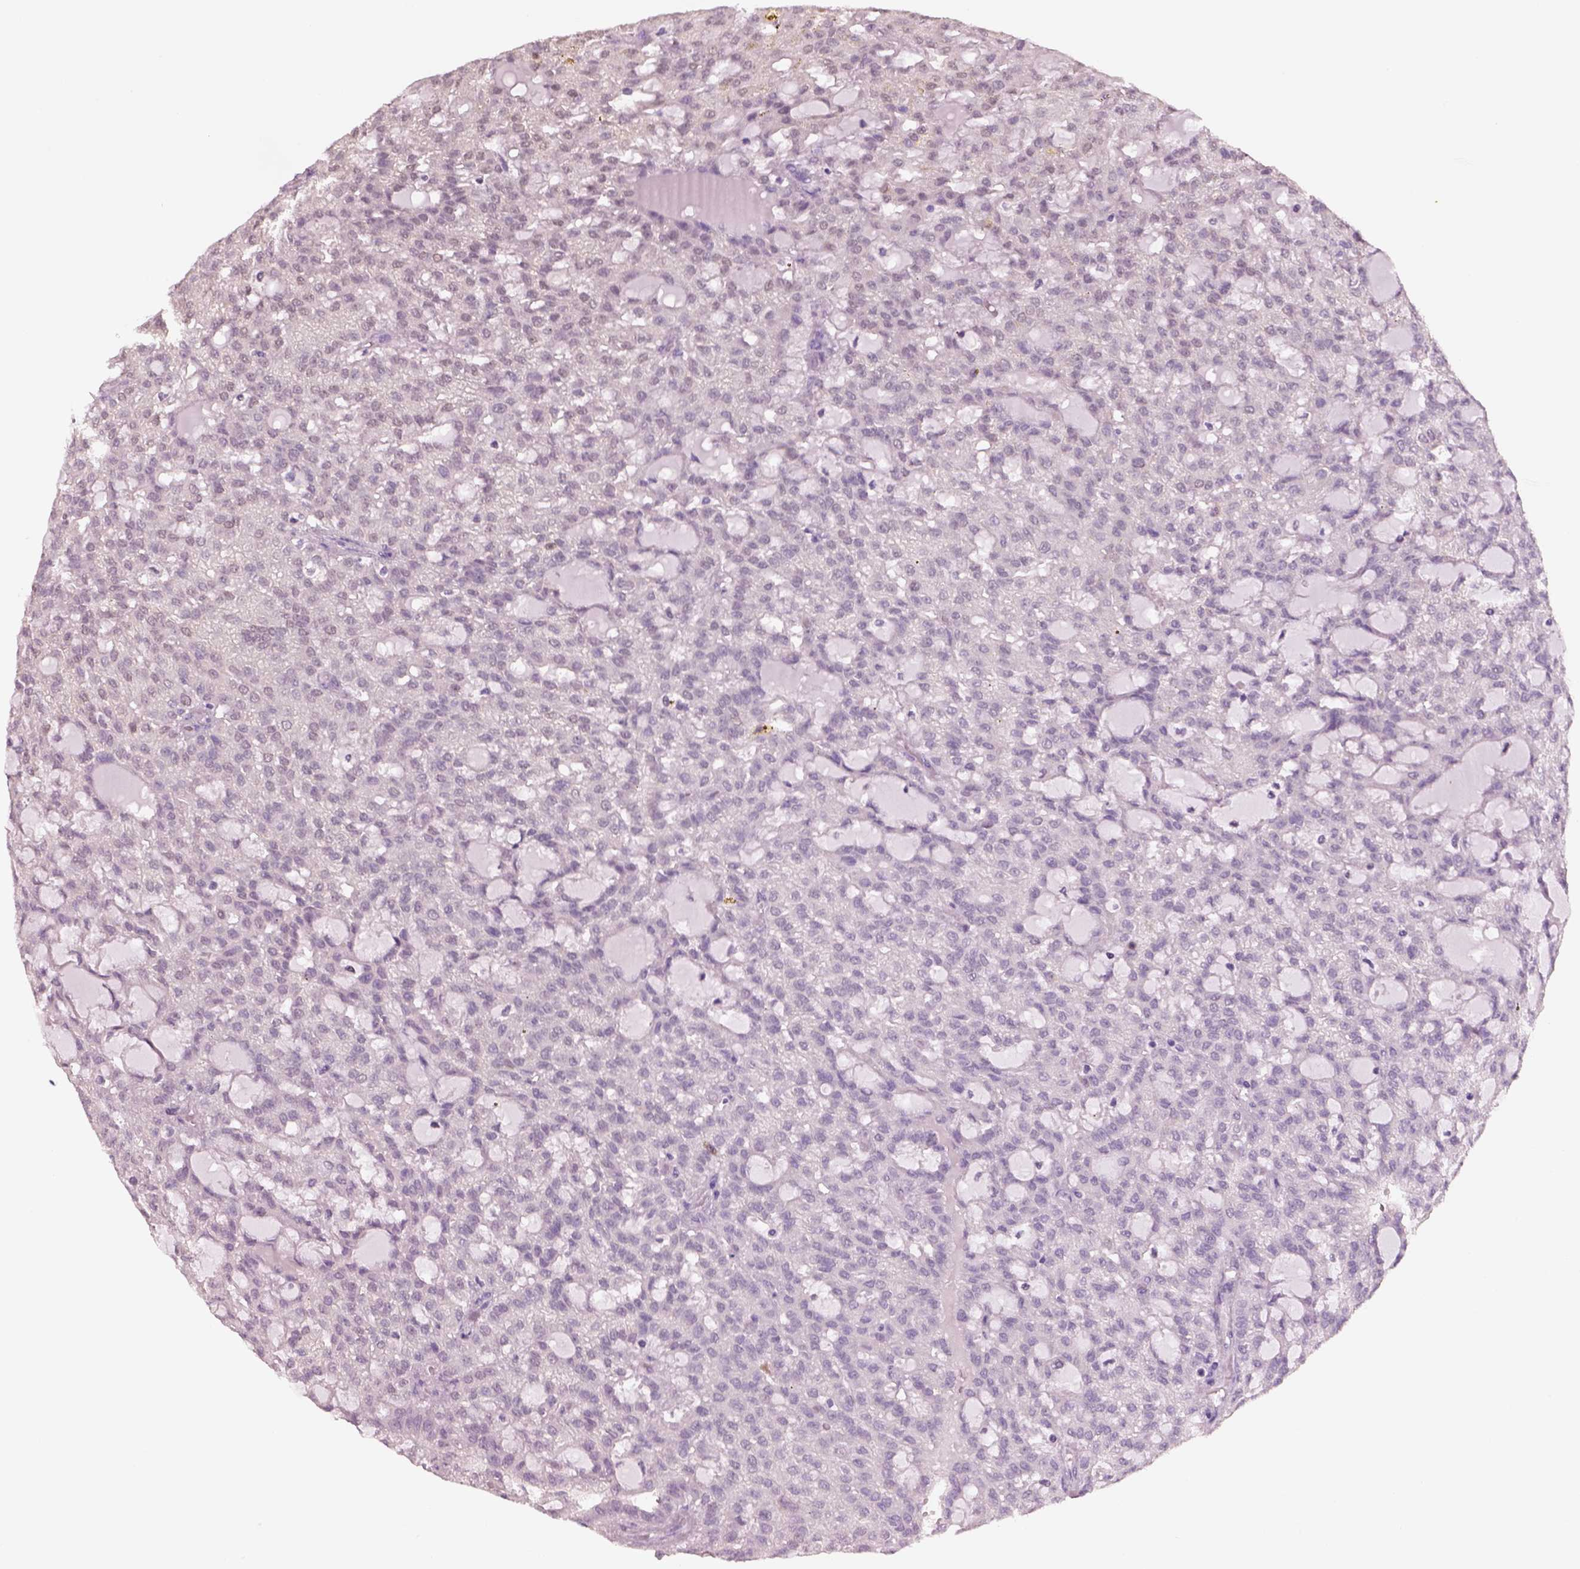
{"staining": {"intensity": "negative", "quantity": "none", "location": "none"}, "tissue": "renal cancer", "cell_type": "Tumor cells", "image_type": "cancer", "snomed": [{"axis": "morphology", "description": "Adenocarcinoma, NOS"}, {"axis": "topography", "description": "Kidney"}], "caption": "Micrograph shows no protein positivity in tumor cells of adenocarcinoma (renal) tissue.", "gene": "ELSPBP1", "patient": {"sex": "male", "age": 63}}